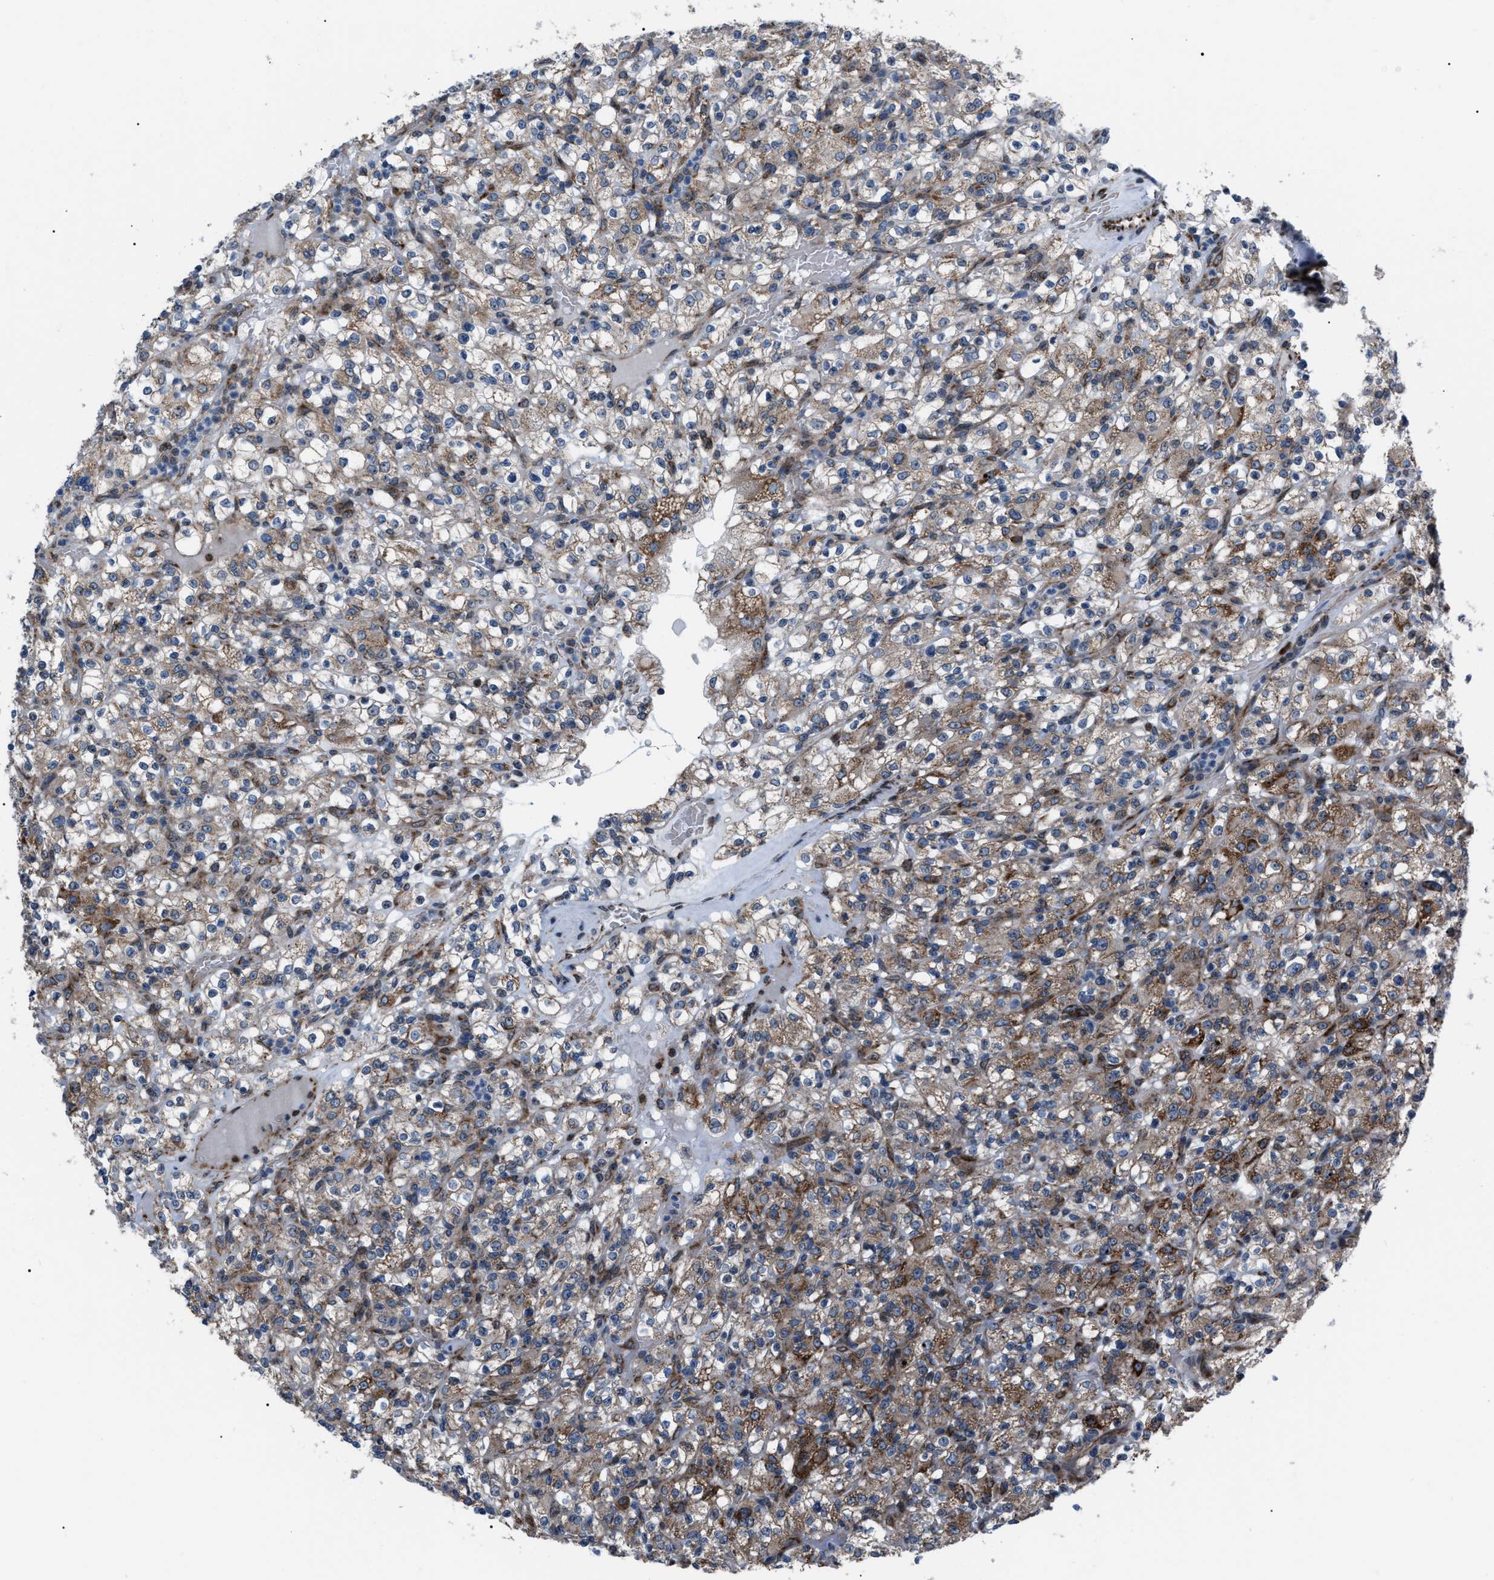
{"staining": {"intensity": "moderate", "quantity": ">75%", "location": "cytoplasmic/membranous"}, "tissue": "renal cancer", "cell_type": "Tumor cells", "image_type": "cancer", "snomed": [{"axis": "morphology", "description": "Normal tissue, NOS"}, {"axis": "morphology", "description": "Adenocarcinoma, NOS"}, {"axis": "topography", "description": "Kidney"}], "caption": "A high-resolution image shows IHC staining of renal cancer, which reveals moderate cytoplasmic/membranous positivity in about >75% of tumor cells. Nuclei are stained in blue.", "gene": "AGO2", "patient": {"sex": "female", "age": 72}}